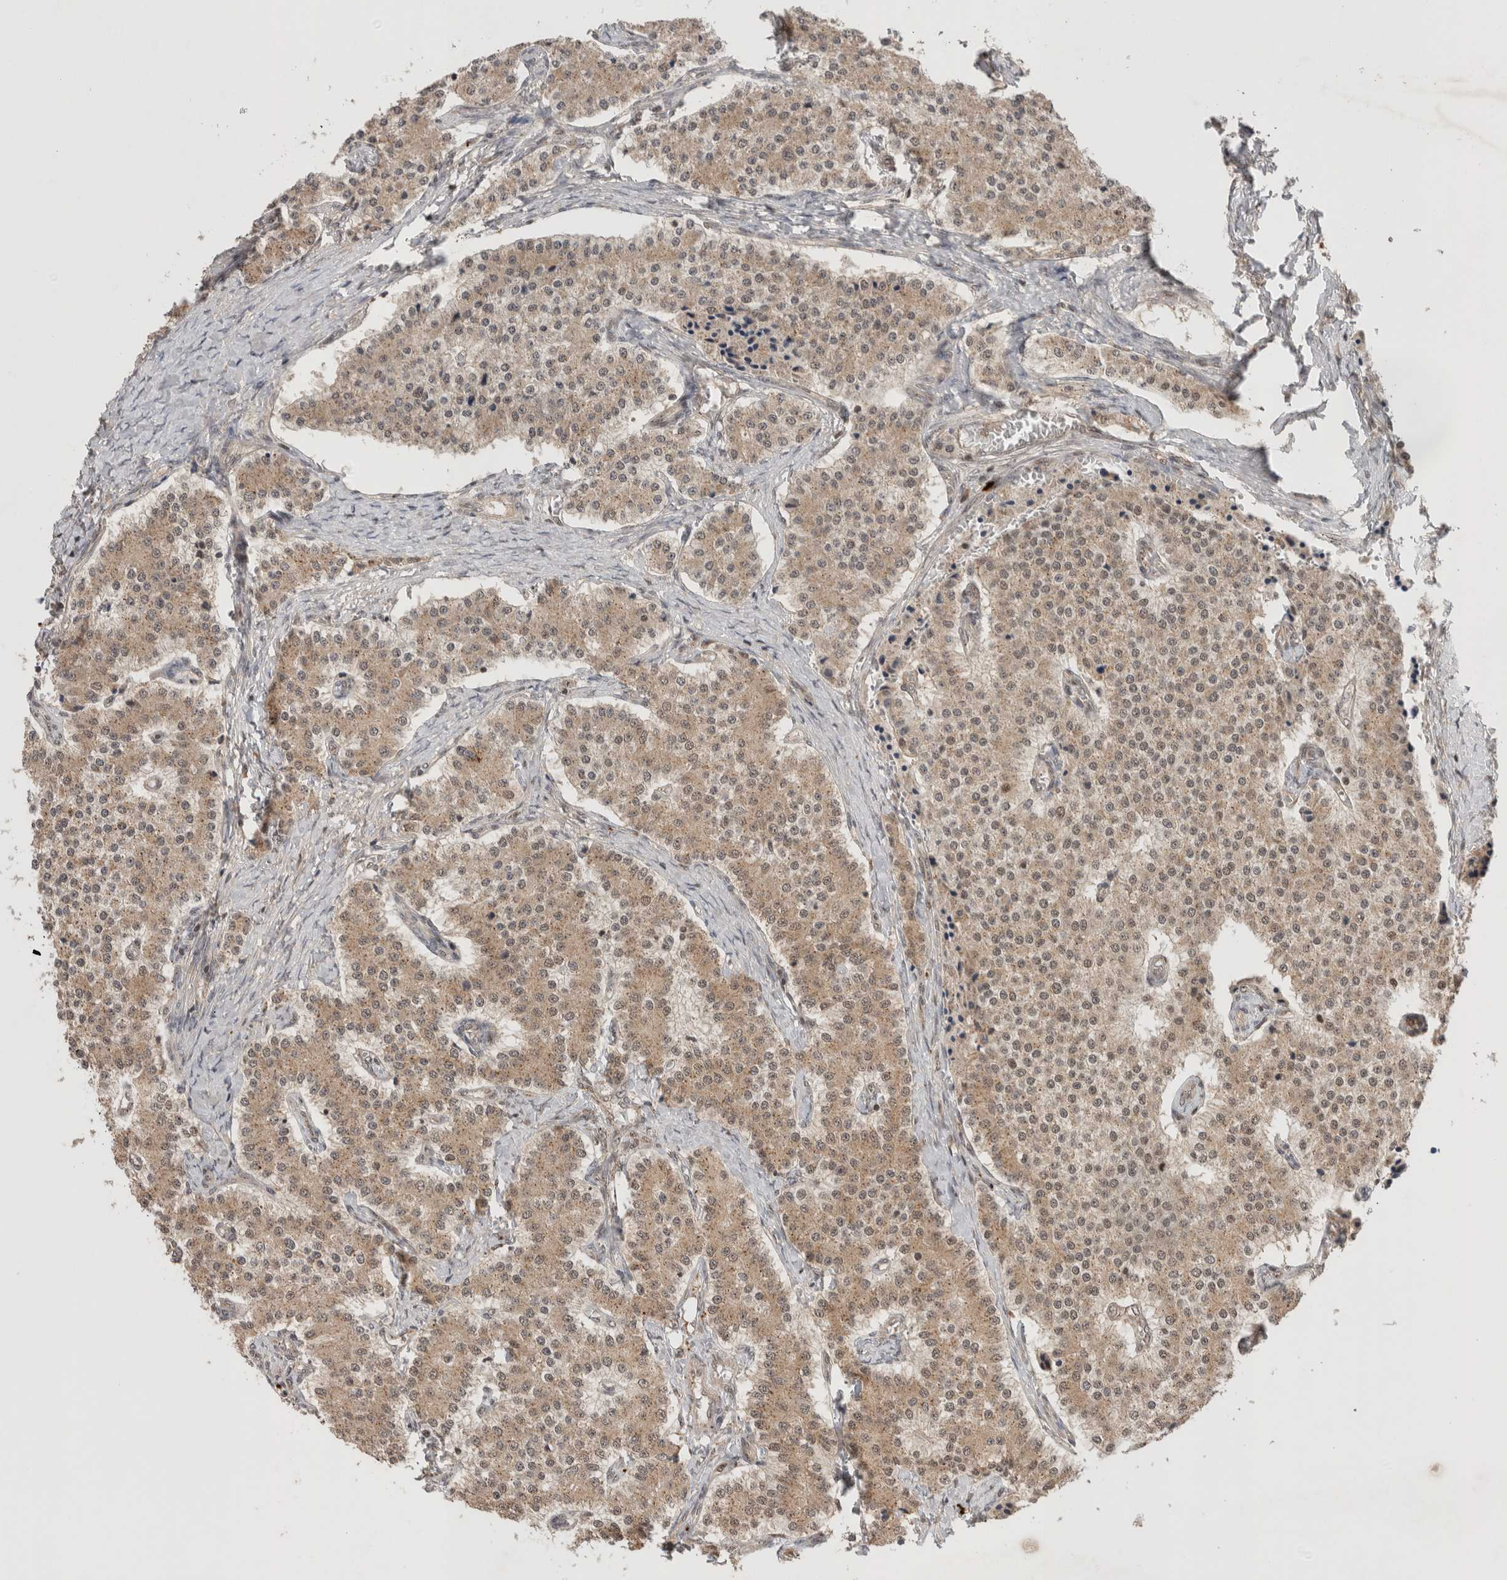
{"staining": {"intensity": "weak", "quantity": "25%-75%", "location": "cytoplasmic/membranous,nuclear"}, "tissue": "carcinoid", "cell_type": "Tumor cells", "image_type": "cancer", "snomed": [{"axis": "morphology", "description": "Carcinoid, malignant, NOS"}, {"axis": "topography", "description": "Colon"}], "caption": "Immunohistochemical staining of human carcinoid displays weak cytoplasmic/membranous and nuclear protein staining in about 25%-75% of tumor cells.", "gene": "MPHOSPH6", "patient": {"sex": "female", "age": 52}}